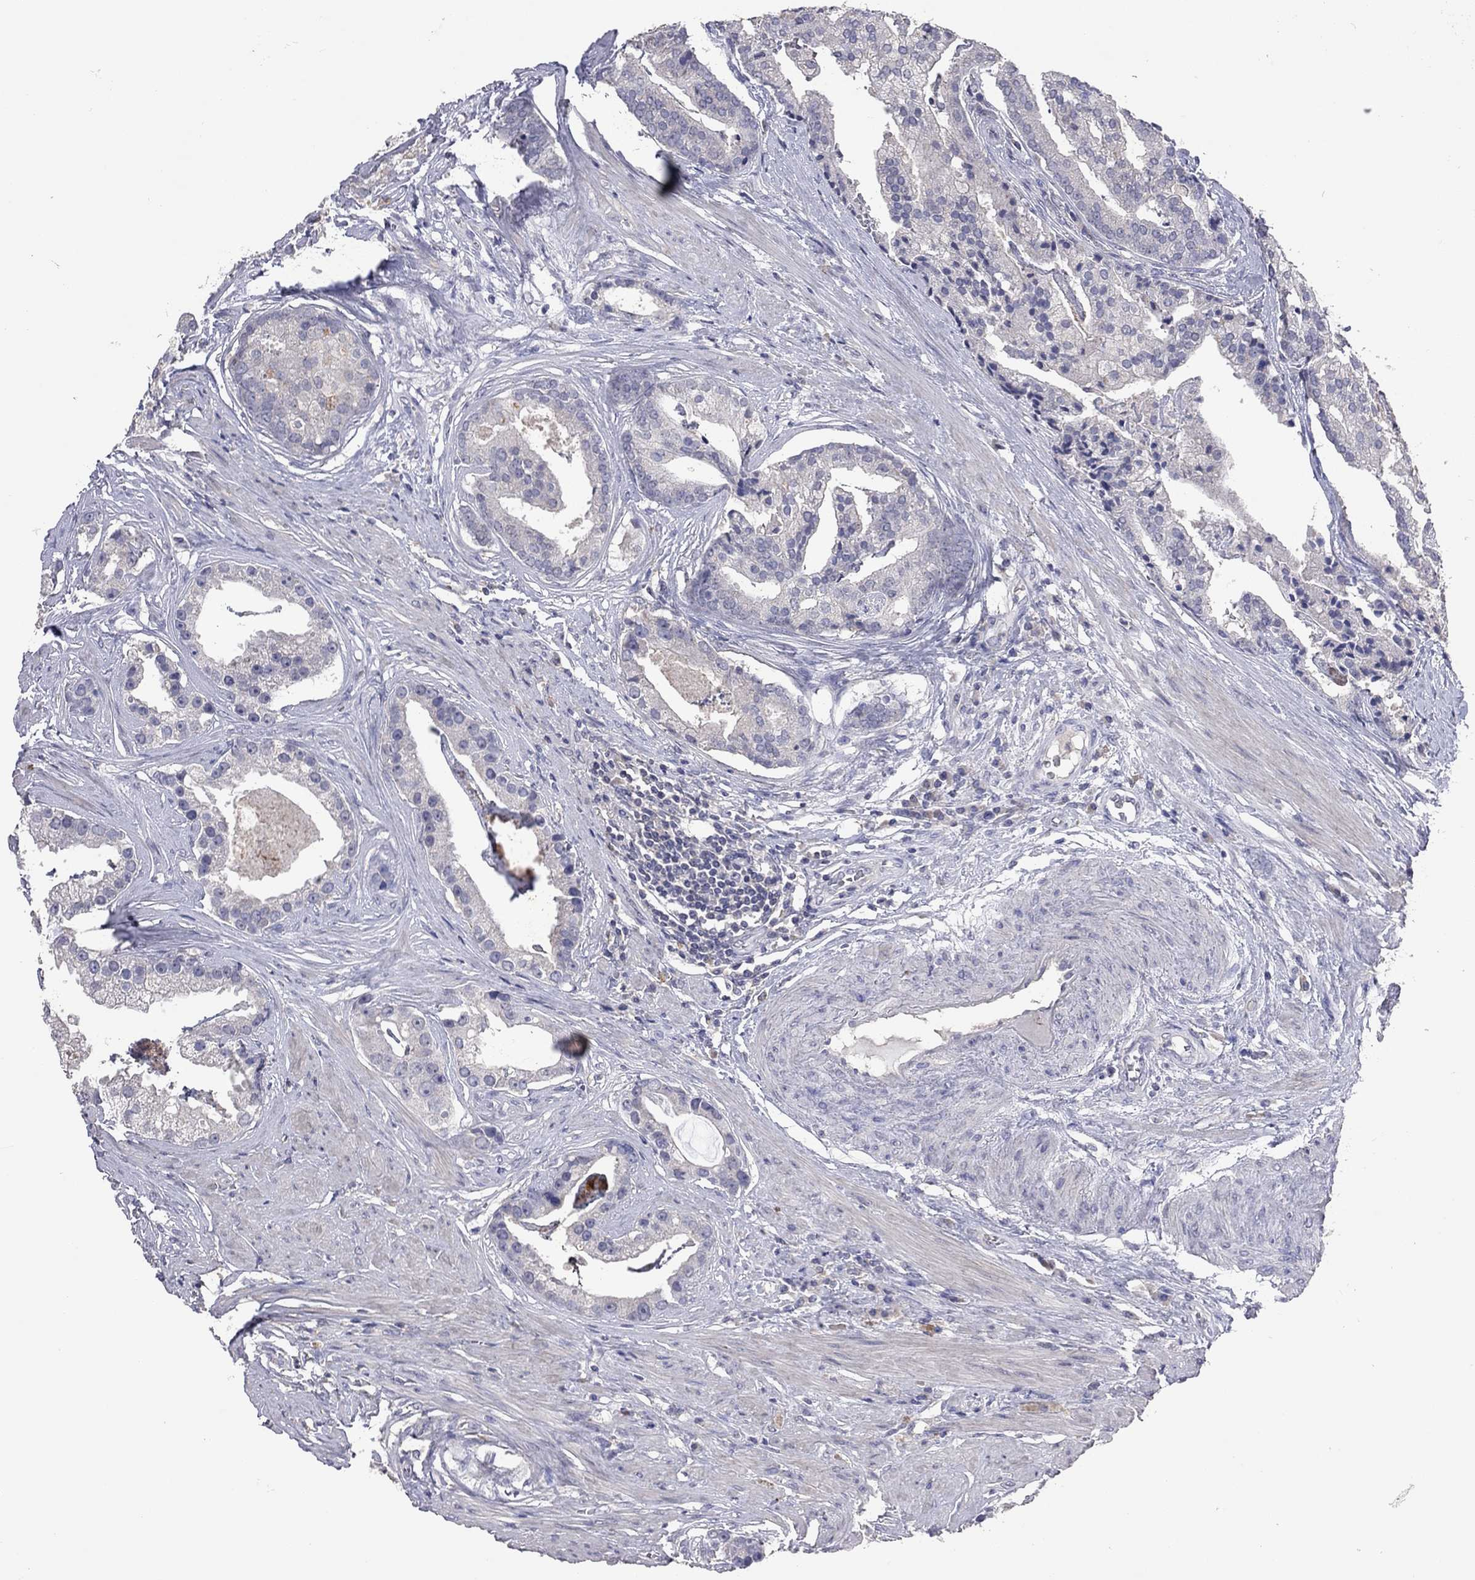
{"staining": {"intensity": "negative", "quantity": "none", "location": "none"}, "tissue": "prostate cancer", "cell_type": "Tumor cells", "image_type": "cancer", "snomed": [{"axis": "morphology", "description": "Adenocarcinoma, NOS"}, {"axis": "topography", "description": "Prostate and seminal vesicle, NOS"}, {"axis": "topography", "description": "Prostate"}], "caption": "Human adenocarcinoma (prostate) stained for a protein using IHC exhibits no expression in tumor cells.", "gene": "MMP13", "patient": {"sex": "male", "age": 44}}